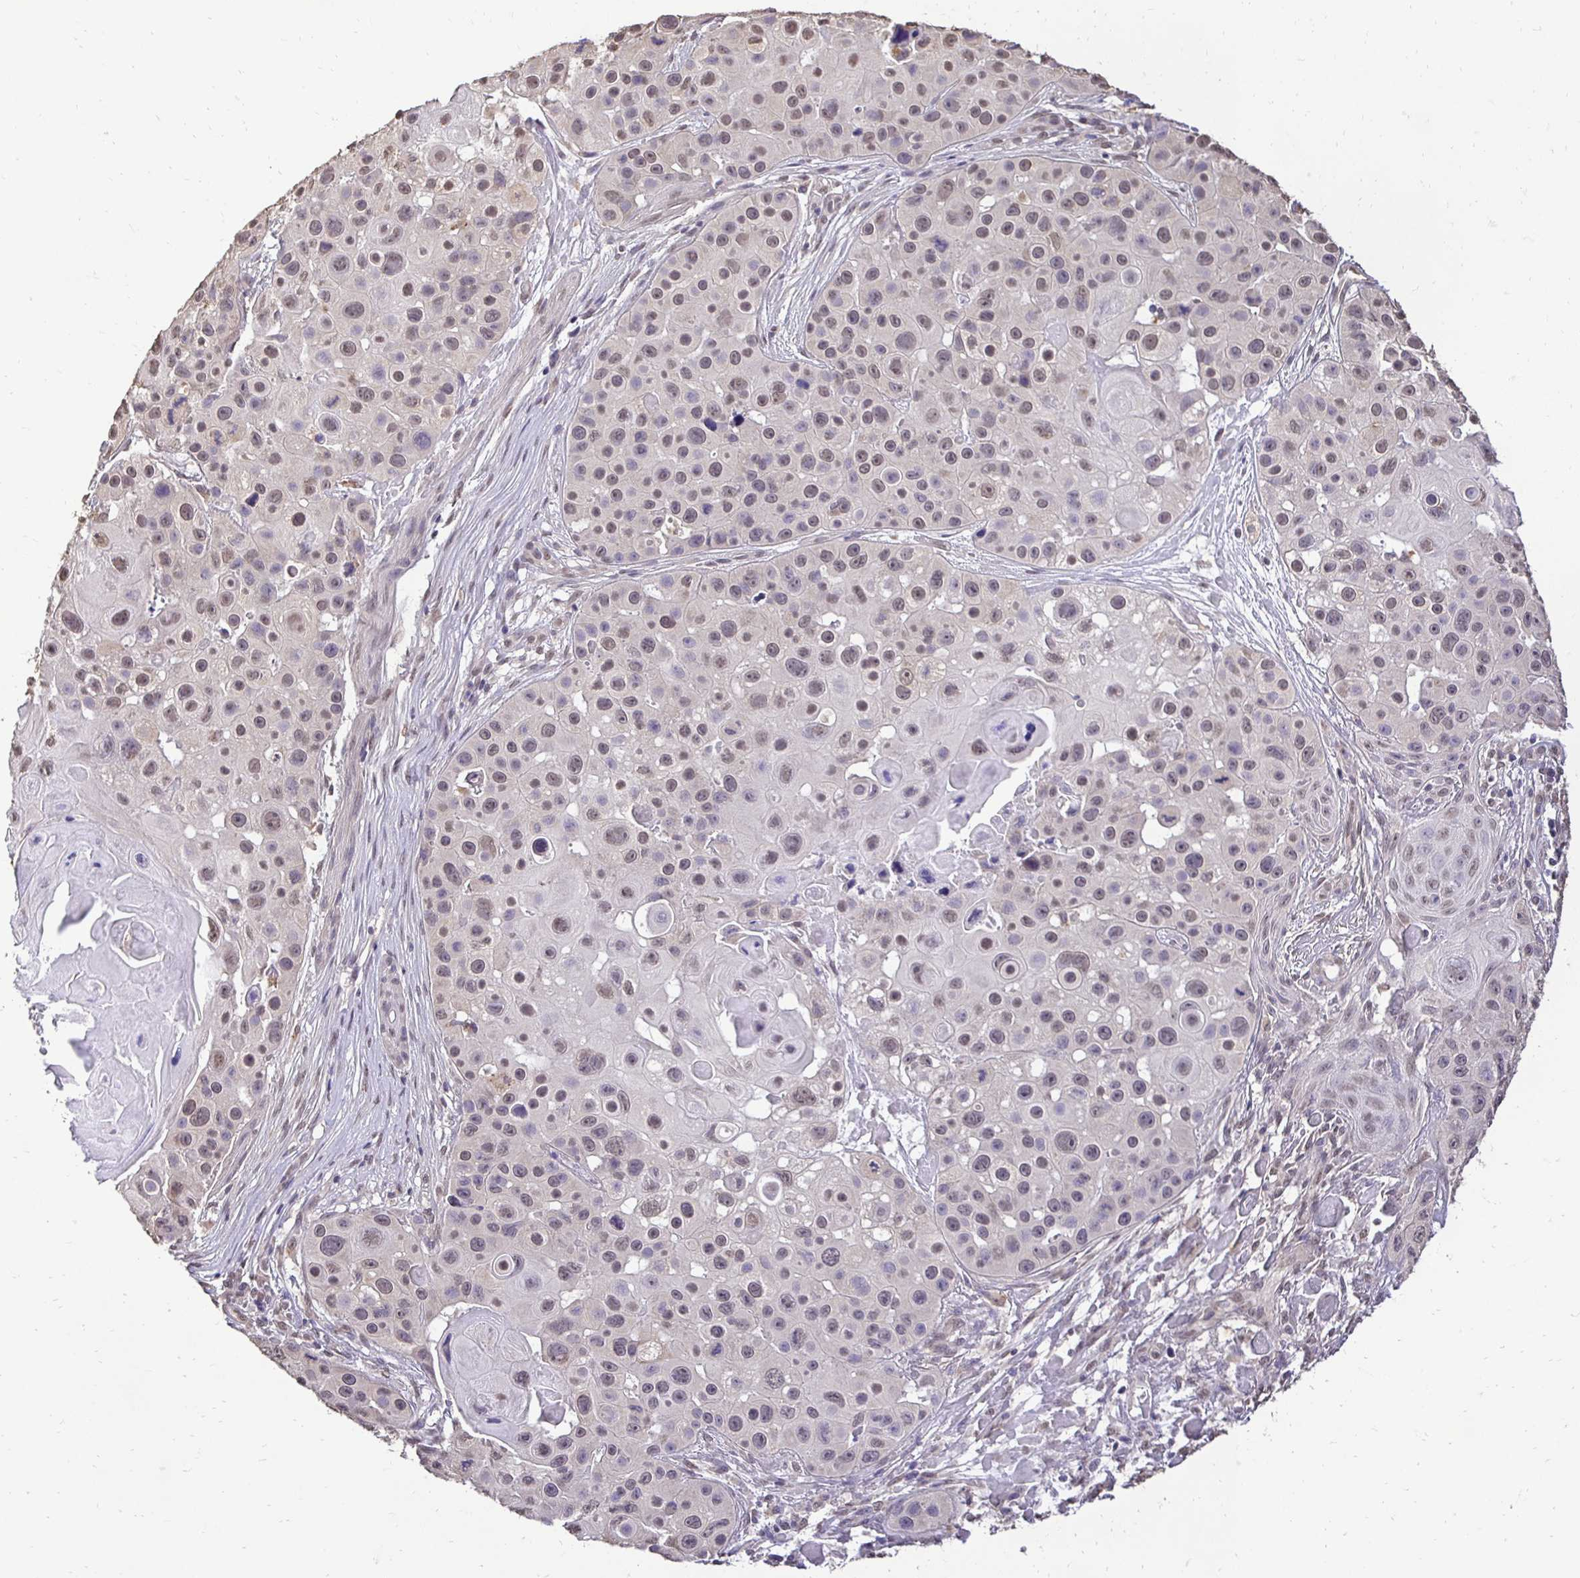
{"staining": {"intensity": "weak", "quantity": ">75%", "location": "nuclear"}, "tissue": "skin cancer", "cell_type": "Tumor cells", "image_type": "cancer", "snomed": [{"axis": "morphology", "description": "Squamous cell carcinoma, NOS"}, {"axis": "topography", "description": "Skin"}], "caption": "Immunohistochemical staining of human skin squamous cell carcinoma shows low levels of weak nuclear protein staining in approximately >75% of tumor cells.", "gene": "RHEBL1", "patient": {"sex": "male", "age": 92}}